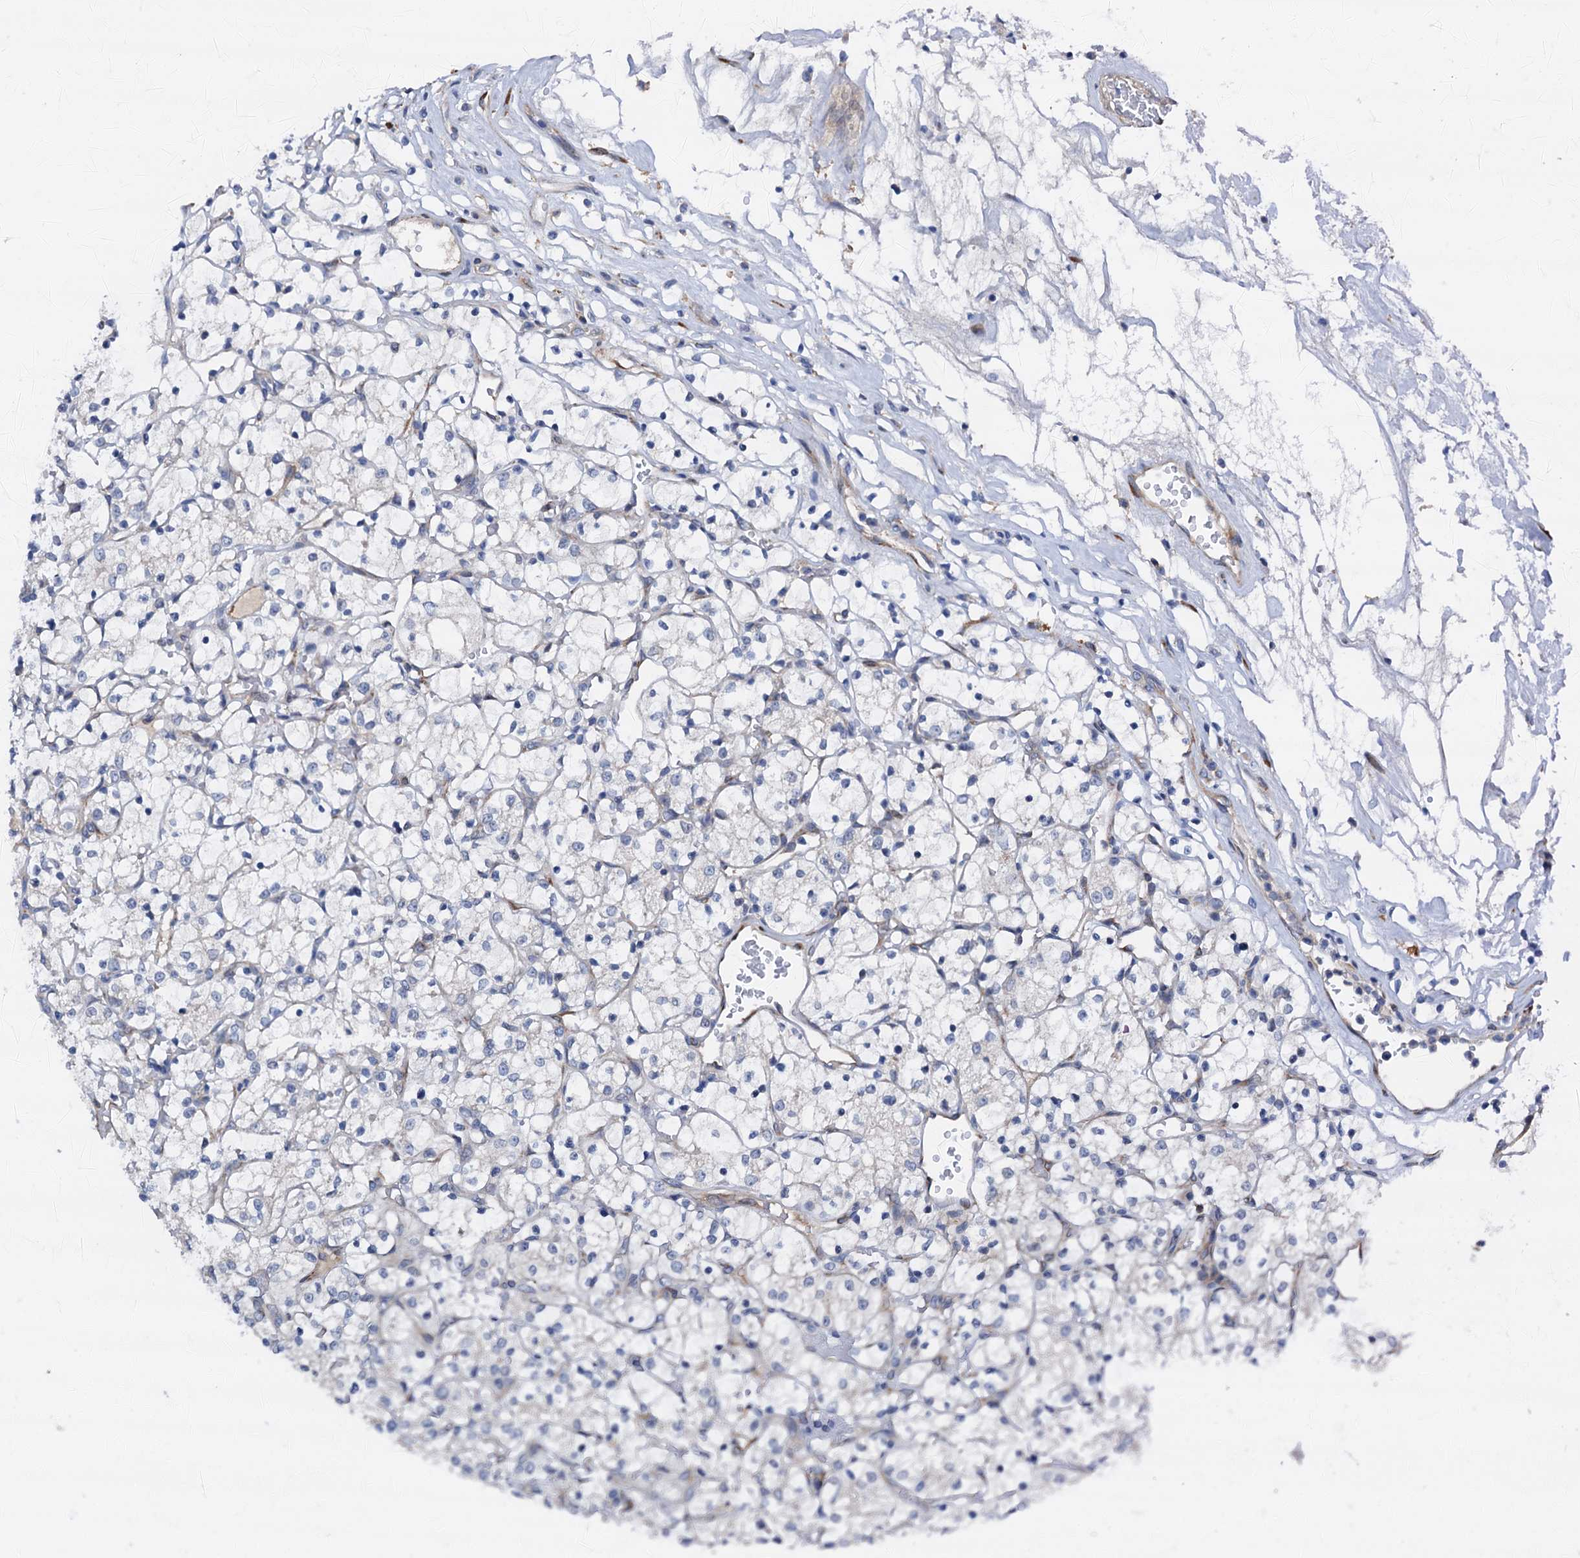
{"staining": {"intensity": "negative", "quantity": "none", "location": "none"}, "tissue": "renal cancer", "cell_type": "Tumor cells", "image_type": "cancer", "snomed": [{"axis": "morphology", "description": "Adenocarcinoma, NOS"}, {"axis": "topography", "description": "Kidney"}], "caption": "IHC of renal adenocarcinoma shows no staining in tumor cells.", "gene": "RASSF9", "patient": {"sex": "female", "age": 69}}